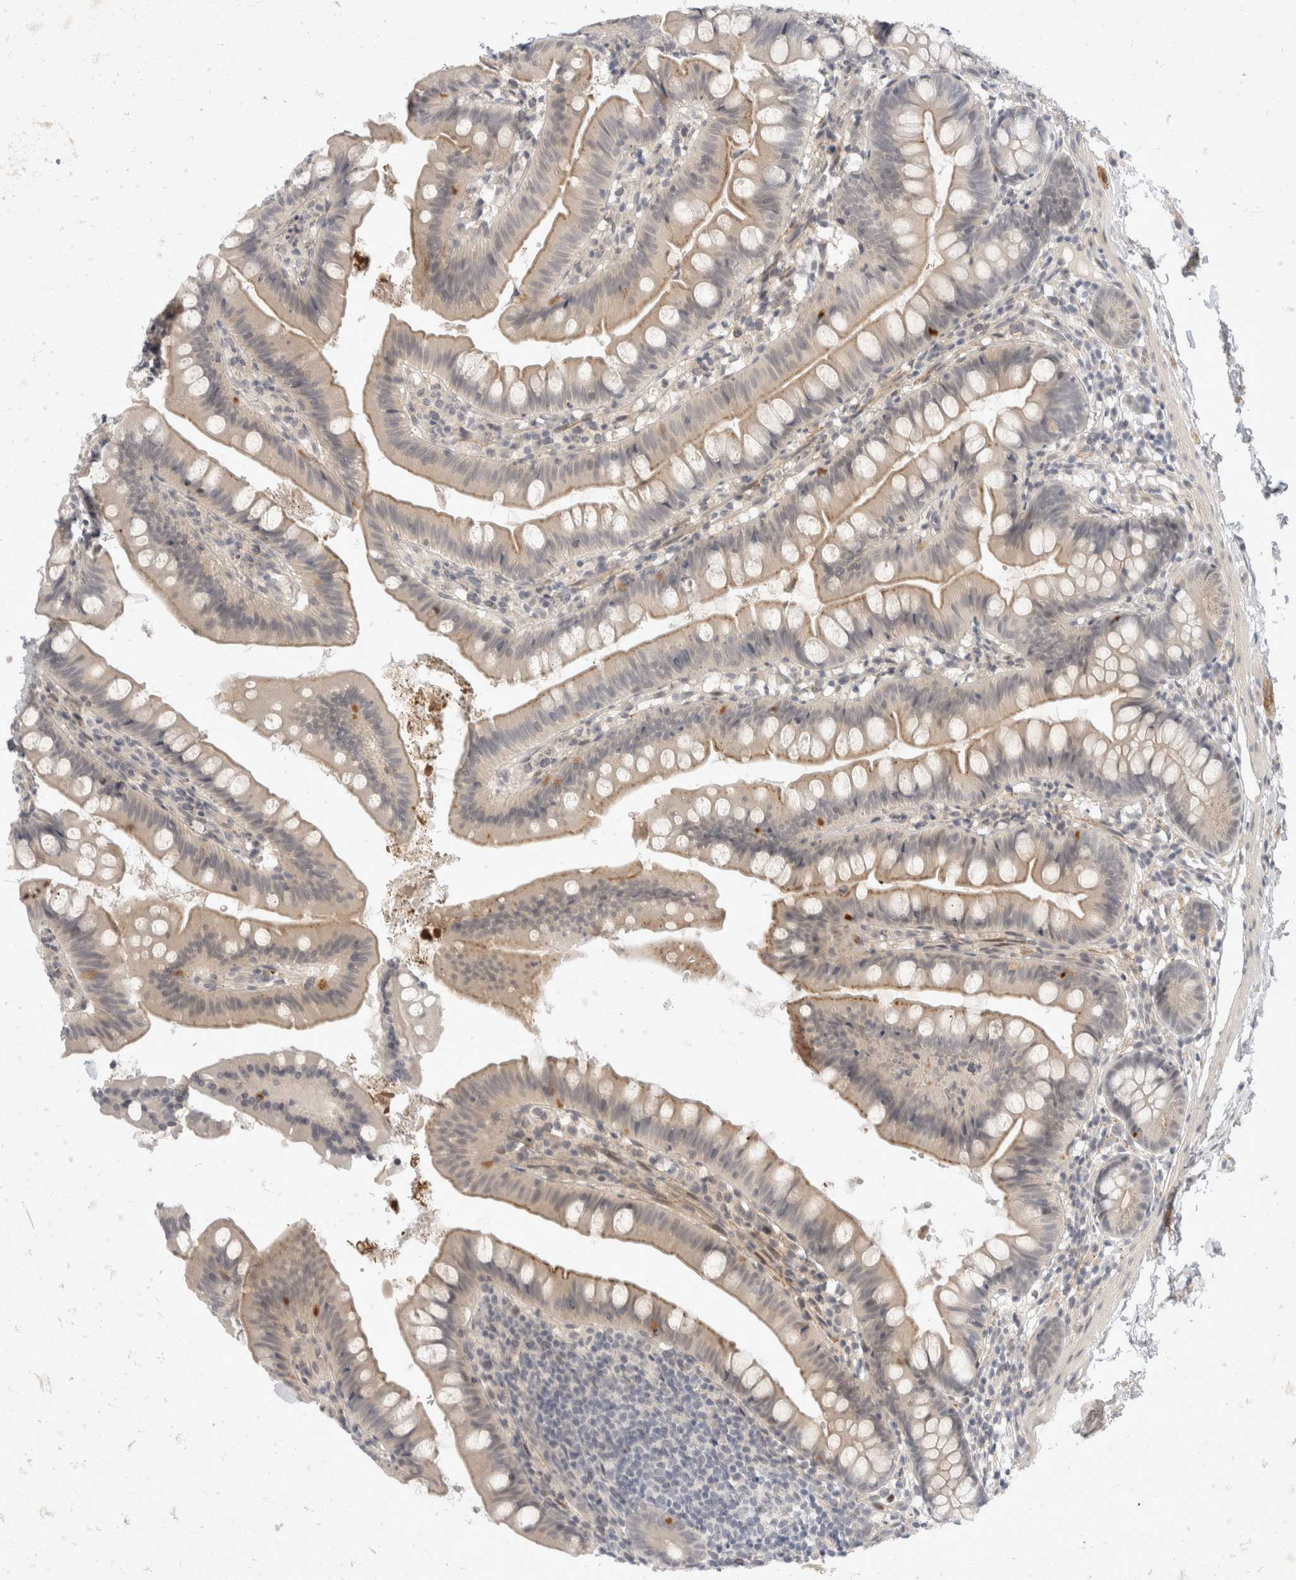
{"staining": {"intensity": "weak", "quantity": "25%-75%", "location": "cytoplasmic/membranous"}, "tissue": "small intestine", "cell_type": "Glandular cells", "image_type": "normal", "snomed": [{"axis": "morphology", "description": "Normal tissue, NOS"}, {"axis": "topography", "description": "Small intestine"}], "caption": "Immunohistochemistry (IHC) of benign human small intestine reveals low levels of weak cytoplasmic/membranous expression in about 25%-75% of glandular cells.", "gene": "TOM1L2", "patient": {"sex": "male", "age": 7}}